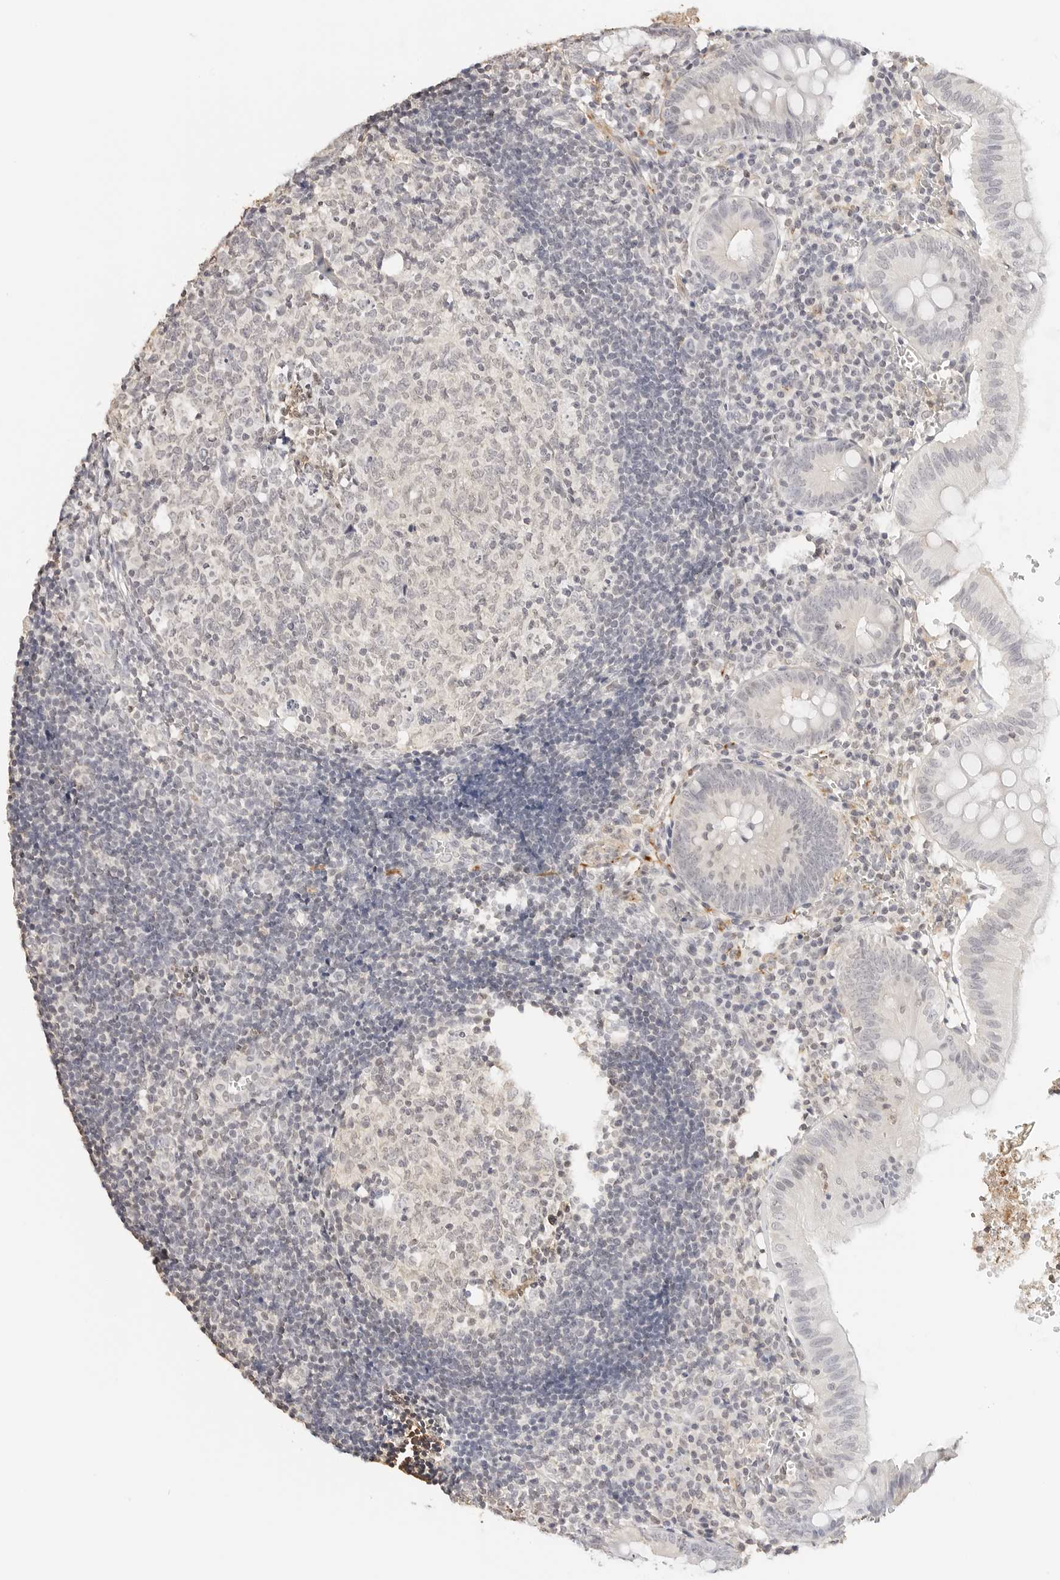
{"staining": {"intensity": "negative", "quantity": "none", "location": "none"}, "tissue": "appendix", "cell_type": "Glandular cells", "image_type": "normal", "snomed": [{"axis": "morphology", "description": "Normal tissue, NOS"}, {"axis": "topography", "description": "Appendix"}], "caption": "Immunohistochemistry (IHC) of unremarkable appendix shows no expression in glandular cells. The staining was performed using DAB to visualize the protein expression in brown, while the nuclei were stained in blue with hematoxylin (Magnification: 20x).", "gene": "PCDH19", "patient": {"sex": "male", "age": 8}}